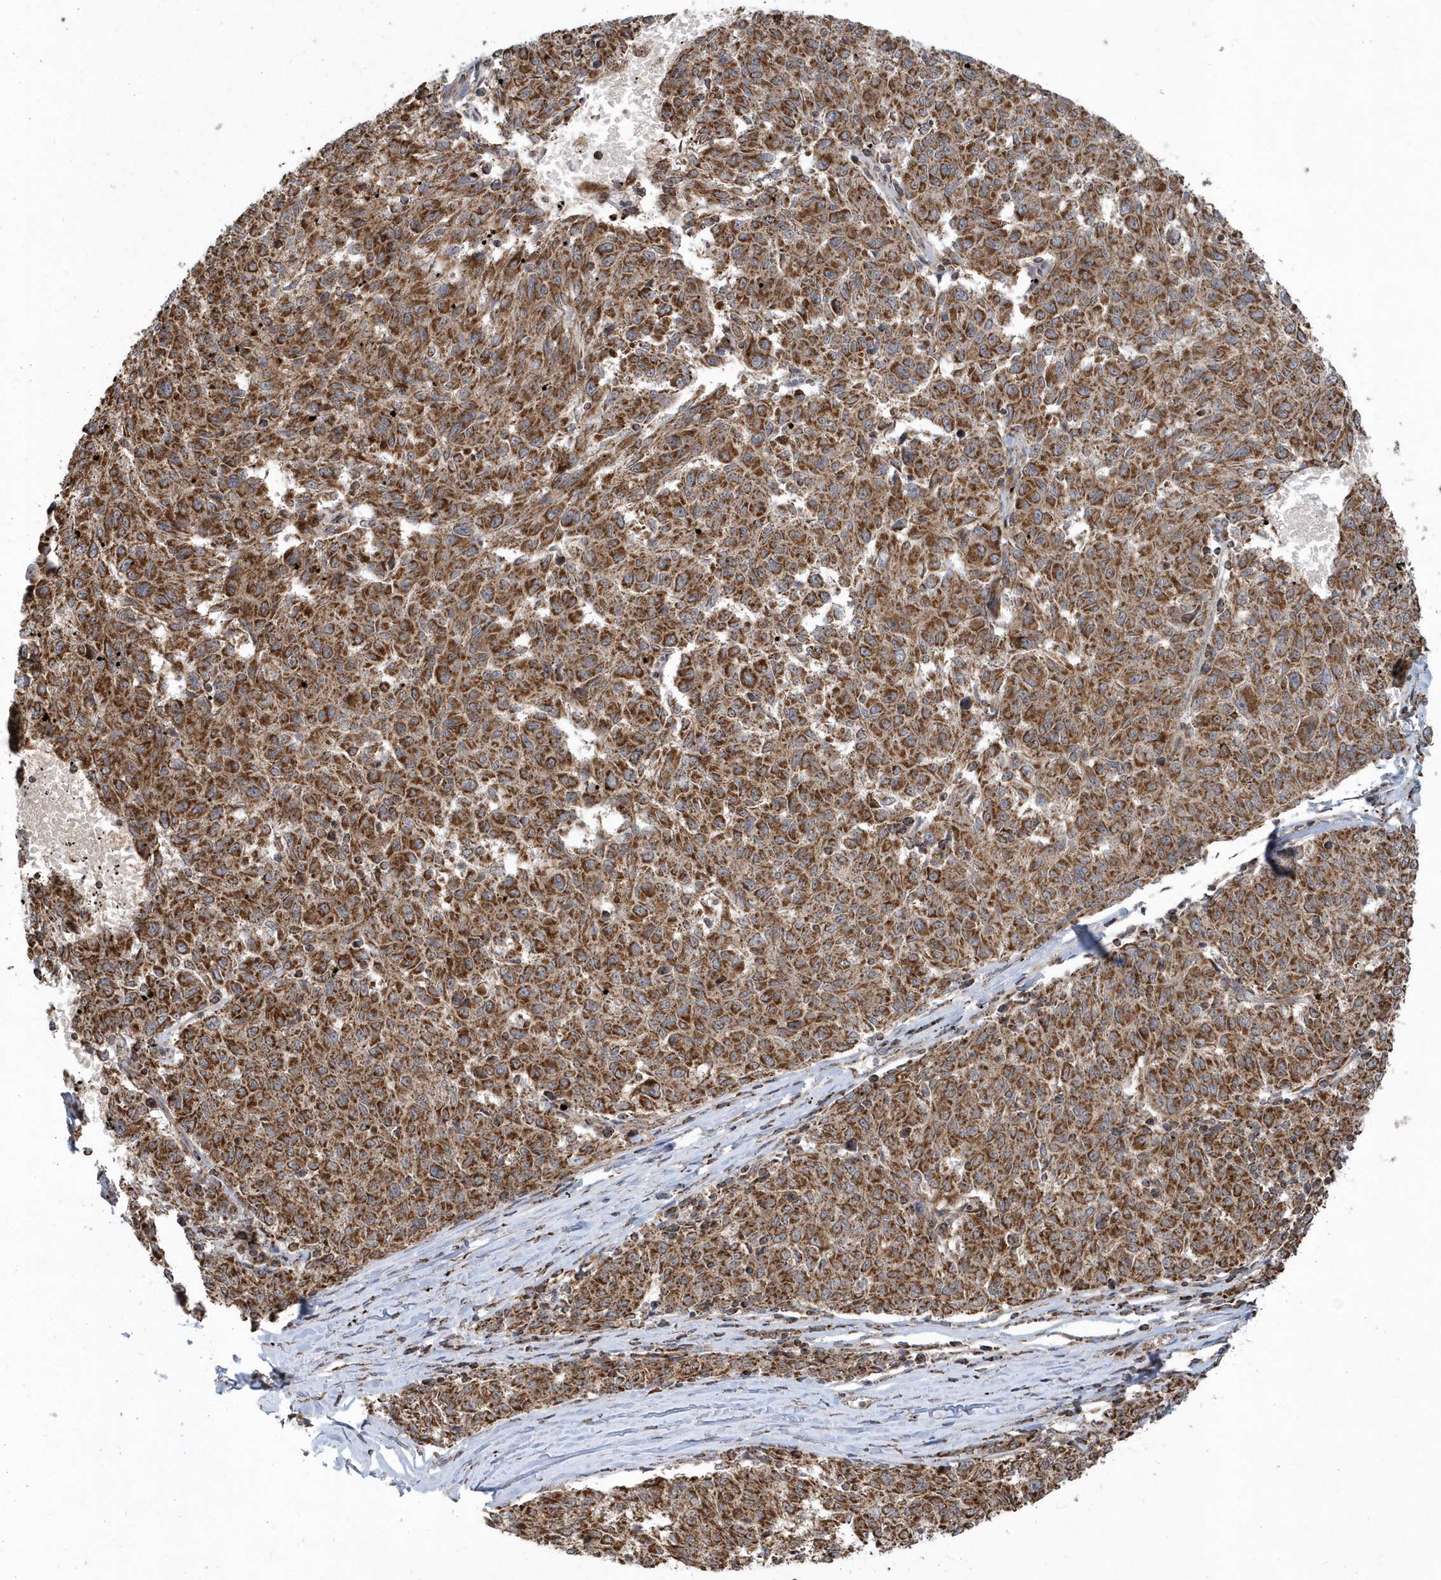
{"staining": {"intensity": "moderate", "quantity": ">75%", "location": "cytoplasmic/membranous"}, "tissue": "melanoma", "cell_type": "Tumor cells", "image_type": "cancer", "snomed": [{"axis": "morphology", "description": "Malignant melanoma, NOS"}, {"axis": "topography", "description": "Skin"}], "caption": "The histopathology image shows a brown stain indicating the presence of a protein in the cytoplasmic/membranous of tumor cells in melanoma.", "gene": "PPP1R7", "patient": {"sex": "female", "age": 72}}